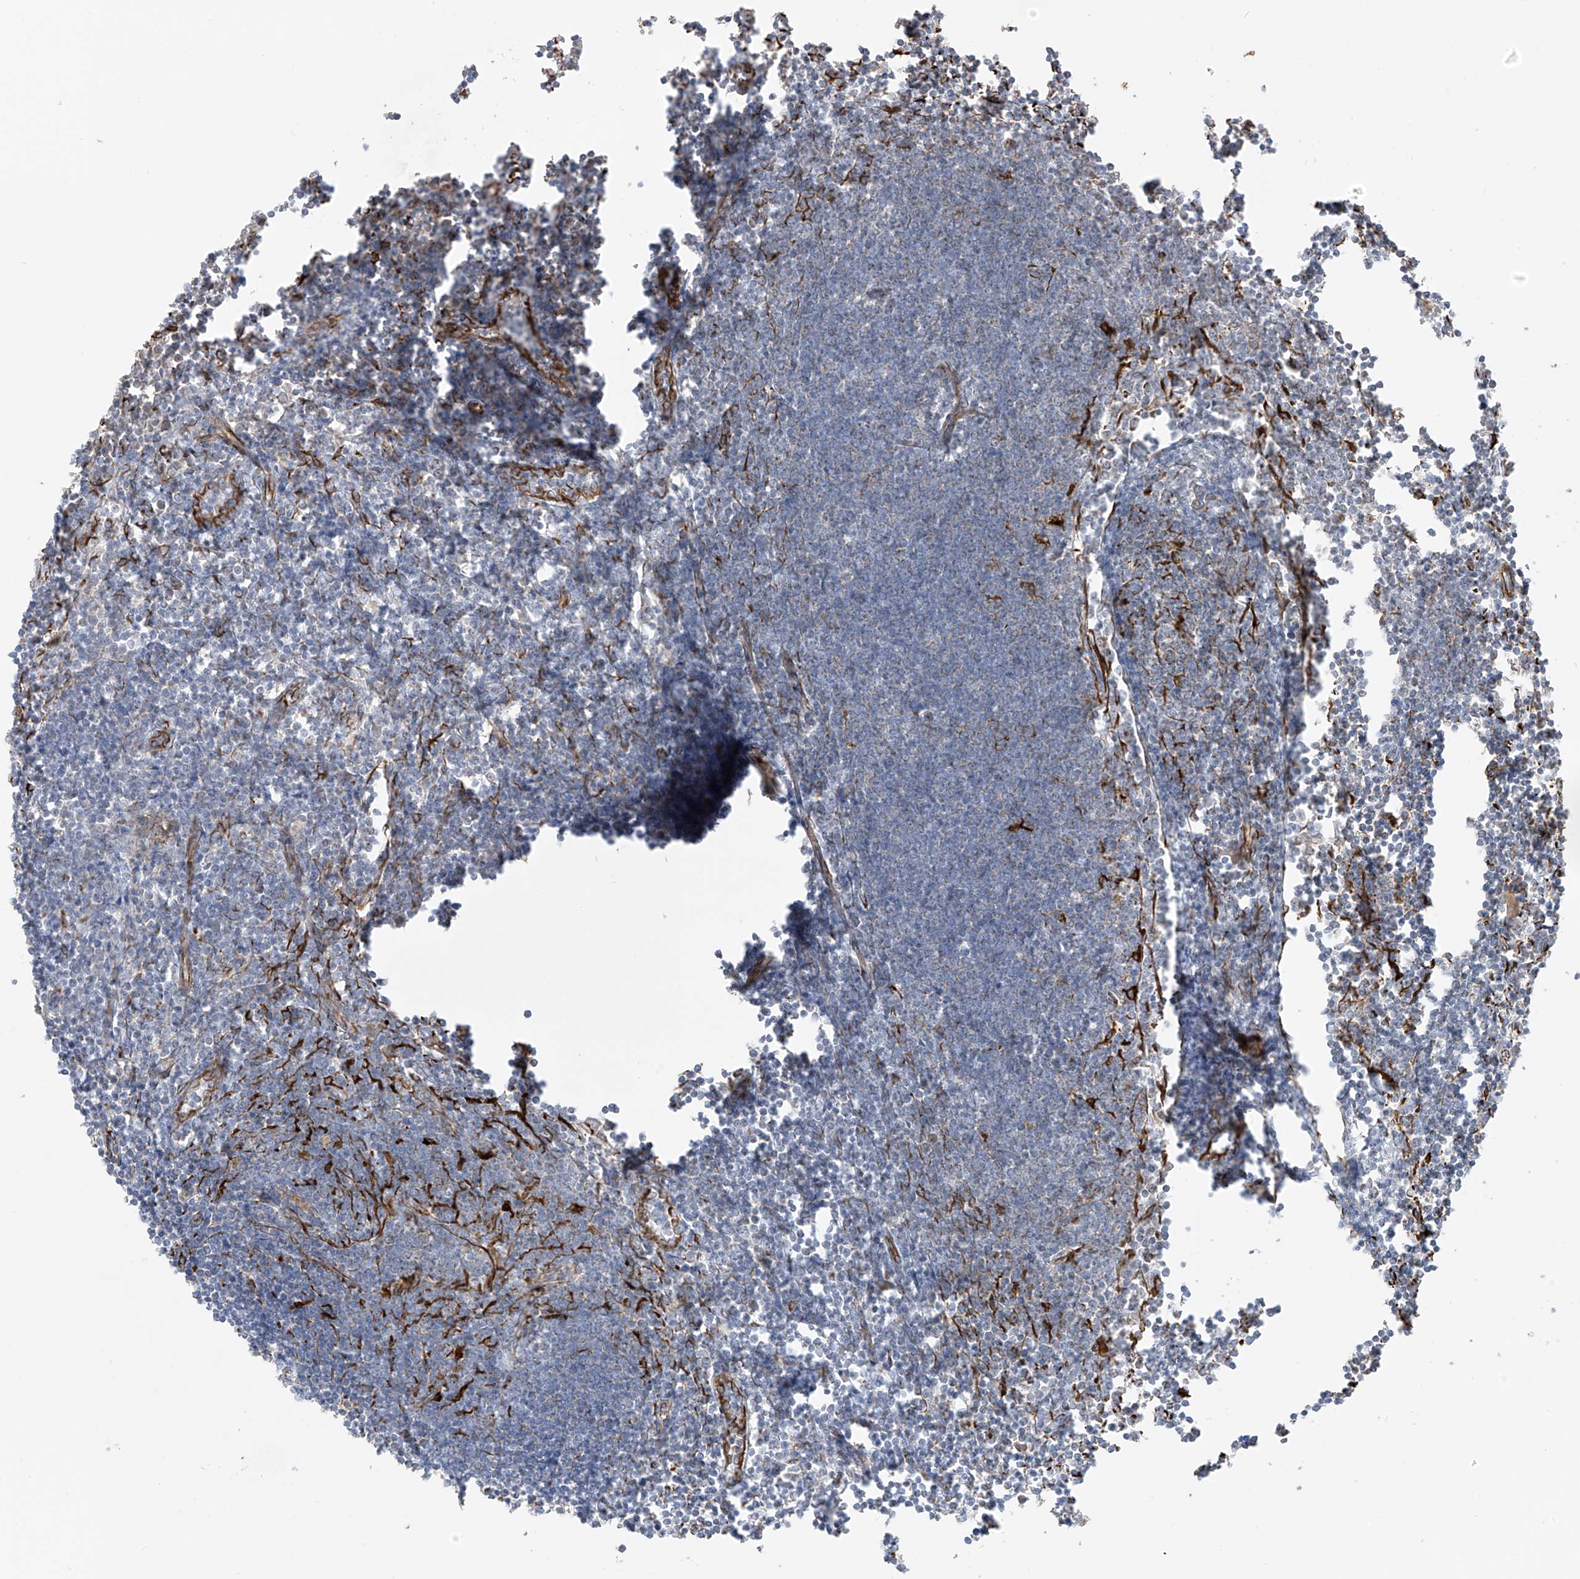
{"staining": {"intensity": "negative", "quantity": "none", "location": "none"}, "tissue": "lymph node", "cell_type": "Germinal center cells", "image_type": "normal", "snomed": [{"axis": "morphology", "description": "Normal tissue, NOS"}, {"axis": "morphology", "description": "Malignant melanoma, Metastatic site"}, {"axis": "topography", "description": "Lymph node"}], "caption": "Immunohistochemistry (IHC) of normal human lymph node shows no staining in germinal center cells.", "gene": "DCDC2", "patient": {"sex": "male", "age": 41}}